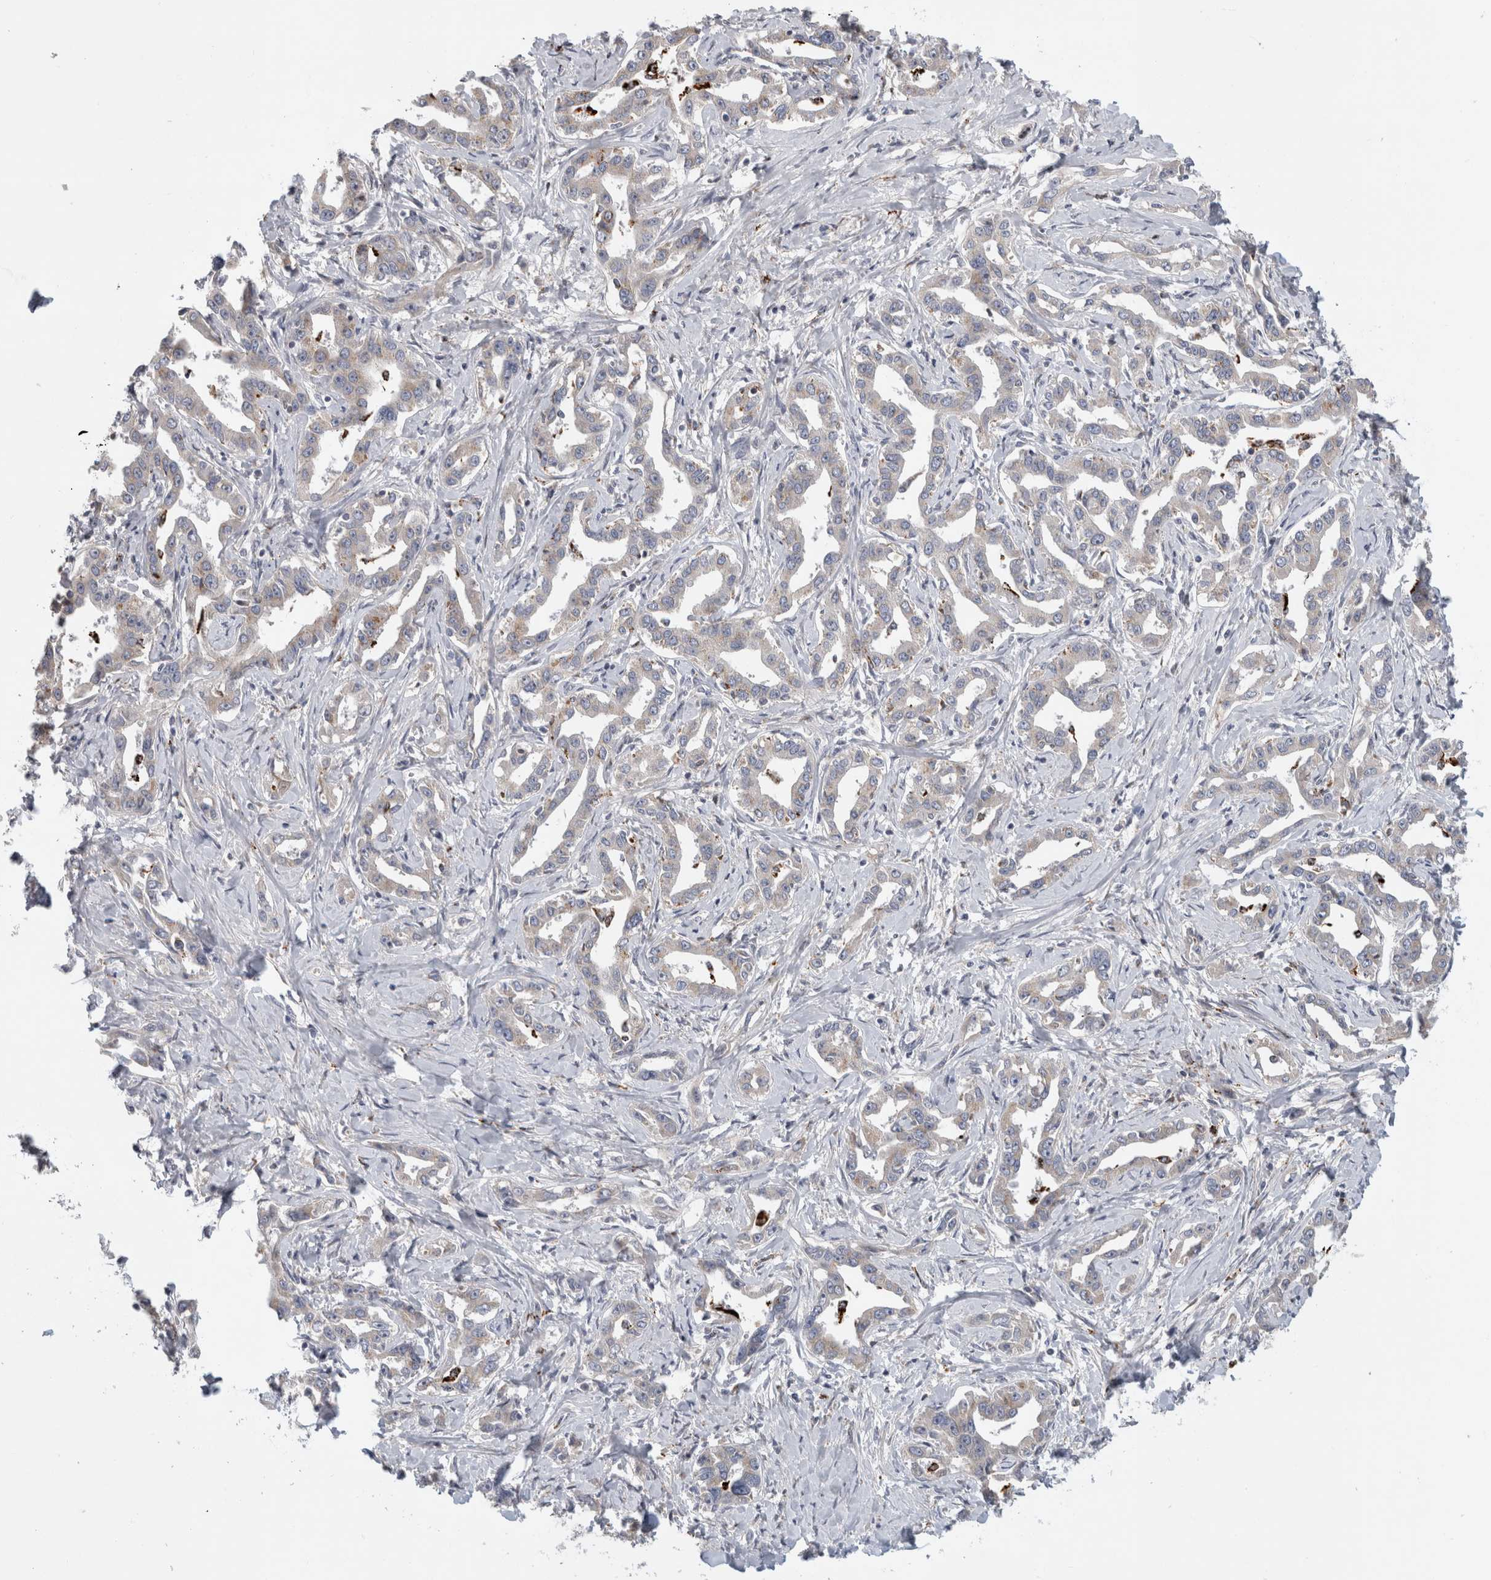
{"staining": {"intensity": "weak", "quantity": "25%-75%", "location": "cytoplasmic/membranous"}, "tissue": "liver cancer", "cell_type": "Tumor cells", "image_type": "cancer", "snomed": [{"axis": "morphology", "description": "Cholangiocarcinoma"}, {"axis": "topography", "description": "Liver"}], "caption": "Human liver cholangiocarcinoma stained with a brown dye shows weak cytoplasmic/membranous positive staining in about 25%-75% of tumor cells.", "gene": "MGAT1", "patient": {"sex": "male", "age": 59}}